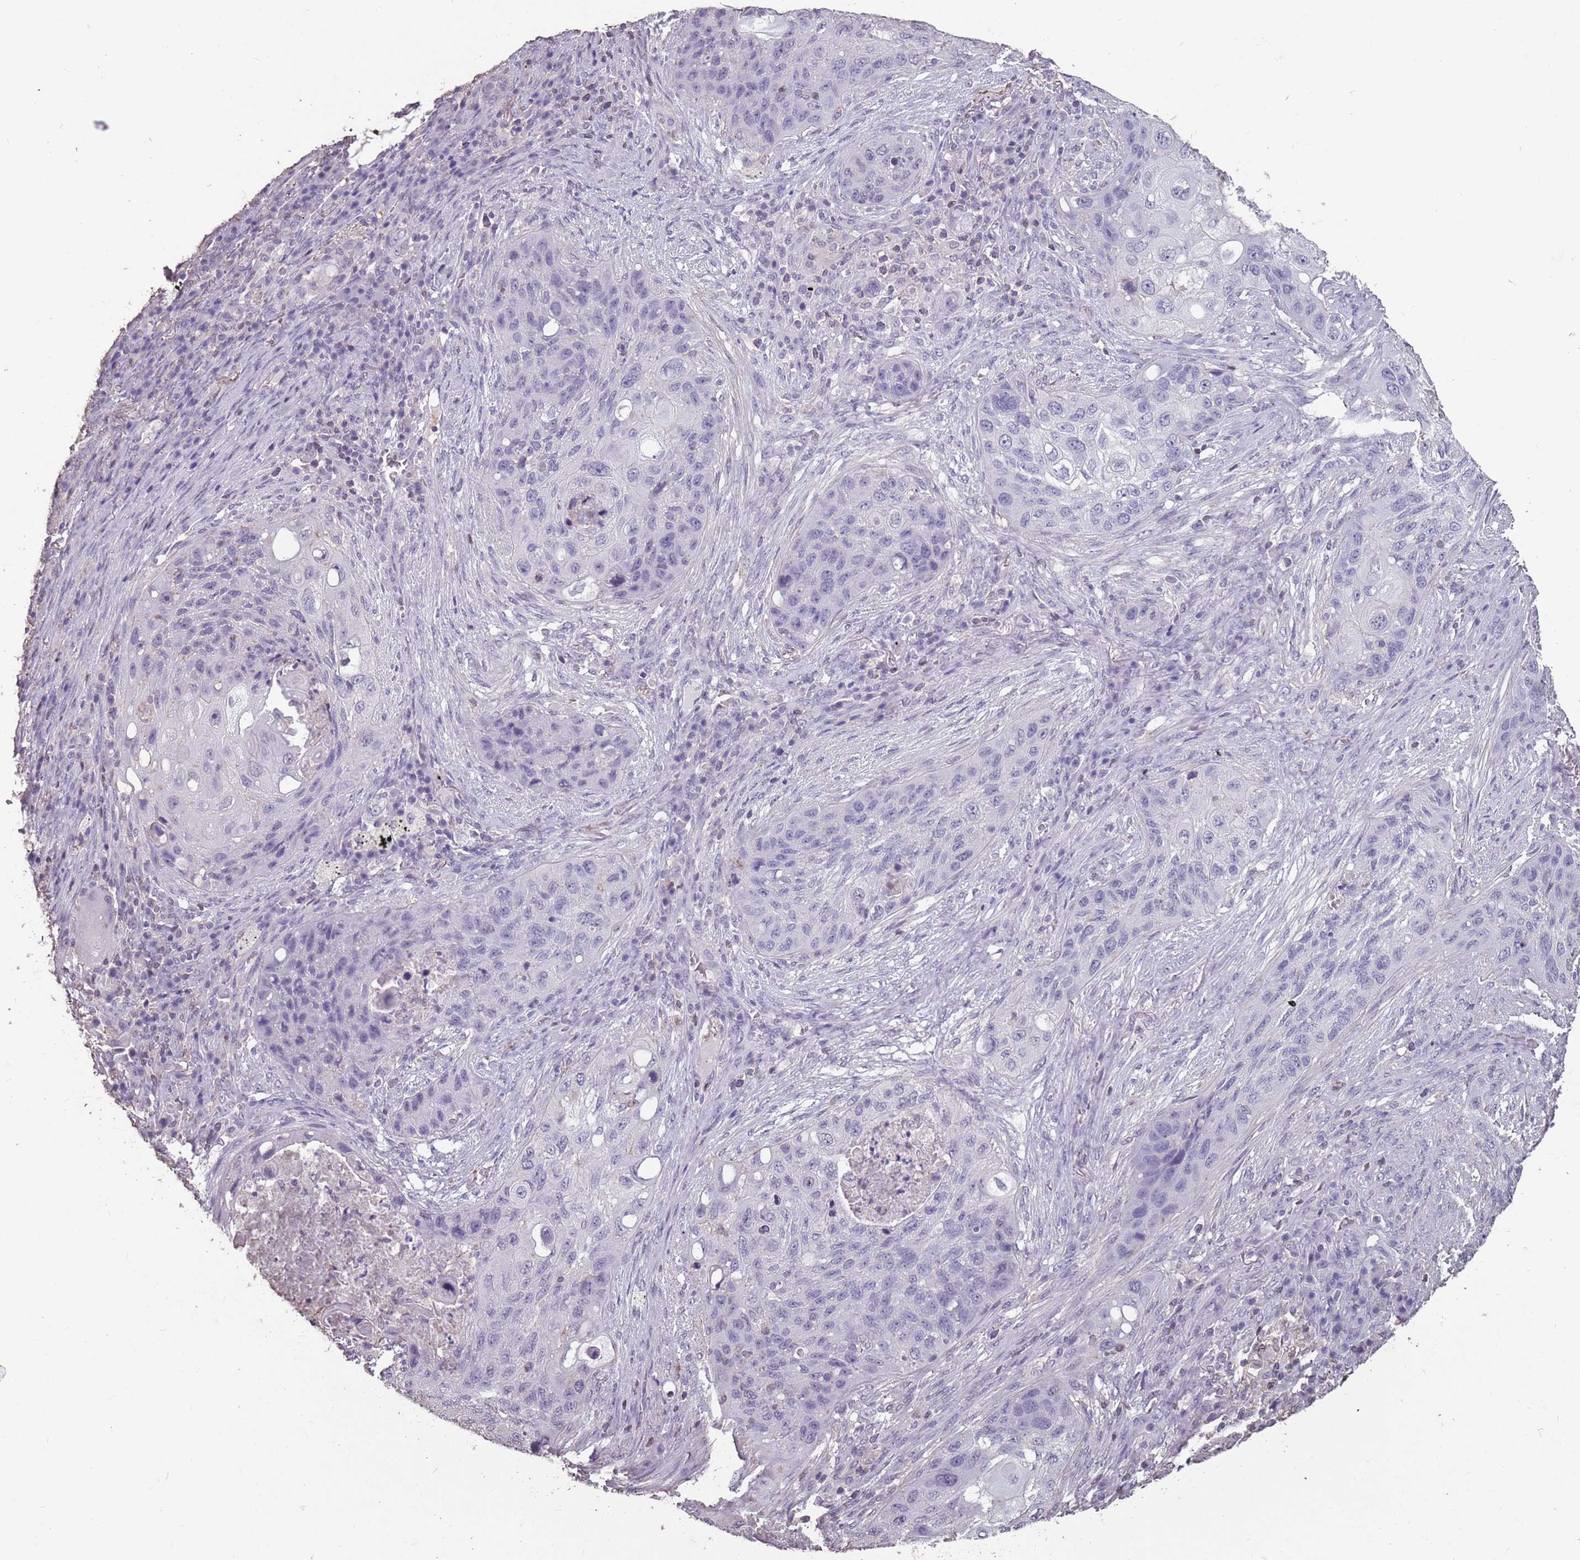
{"staining": {"intensity": "negative", "quantity": "none", "location": "none"}, "tissue": "lung cancer", "cell_type": "Tumor cells", "image_type": "cancer", "snomed": [{"axis": "morphology", "description": "Squamous cell carcinoma, NOS"}, {"axis": "topography", "description": "Lung"}], "caption": "Human lung squamous cell carcinoma stained for a protein using IHC reveals no staining in tumor cells.", "gene": "SUN5", "patient": {"sex": "female", "age": 63}}